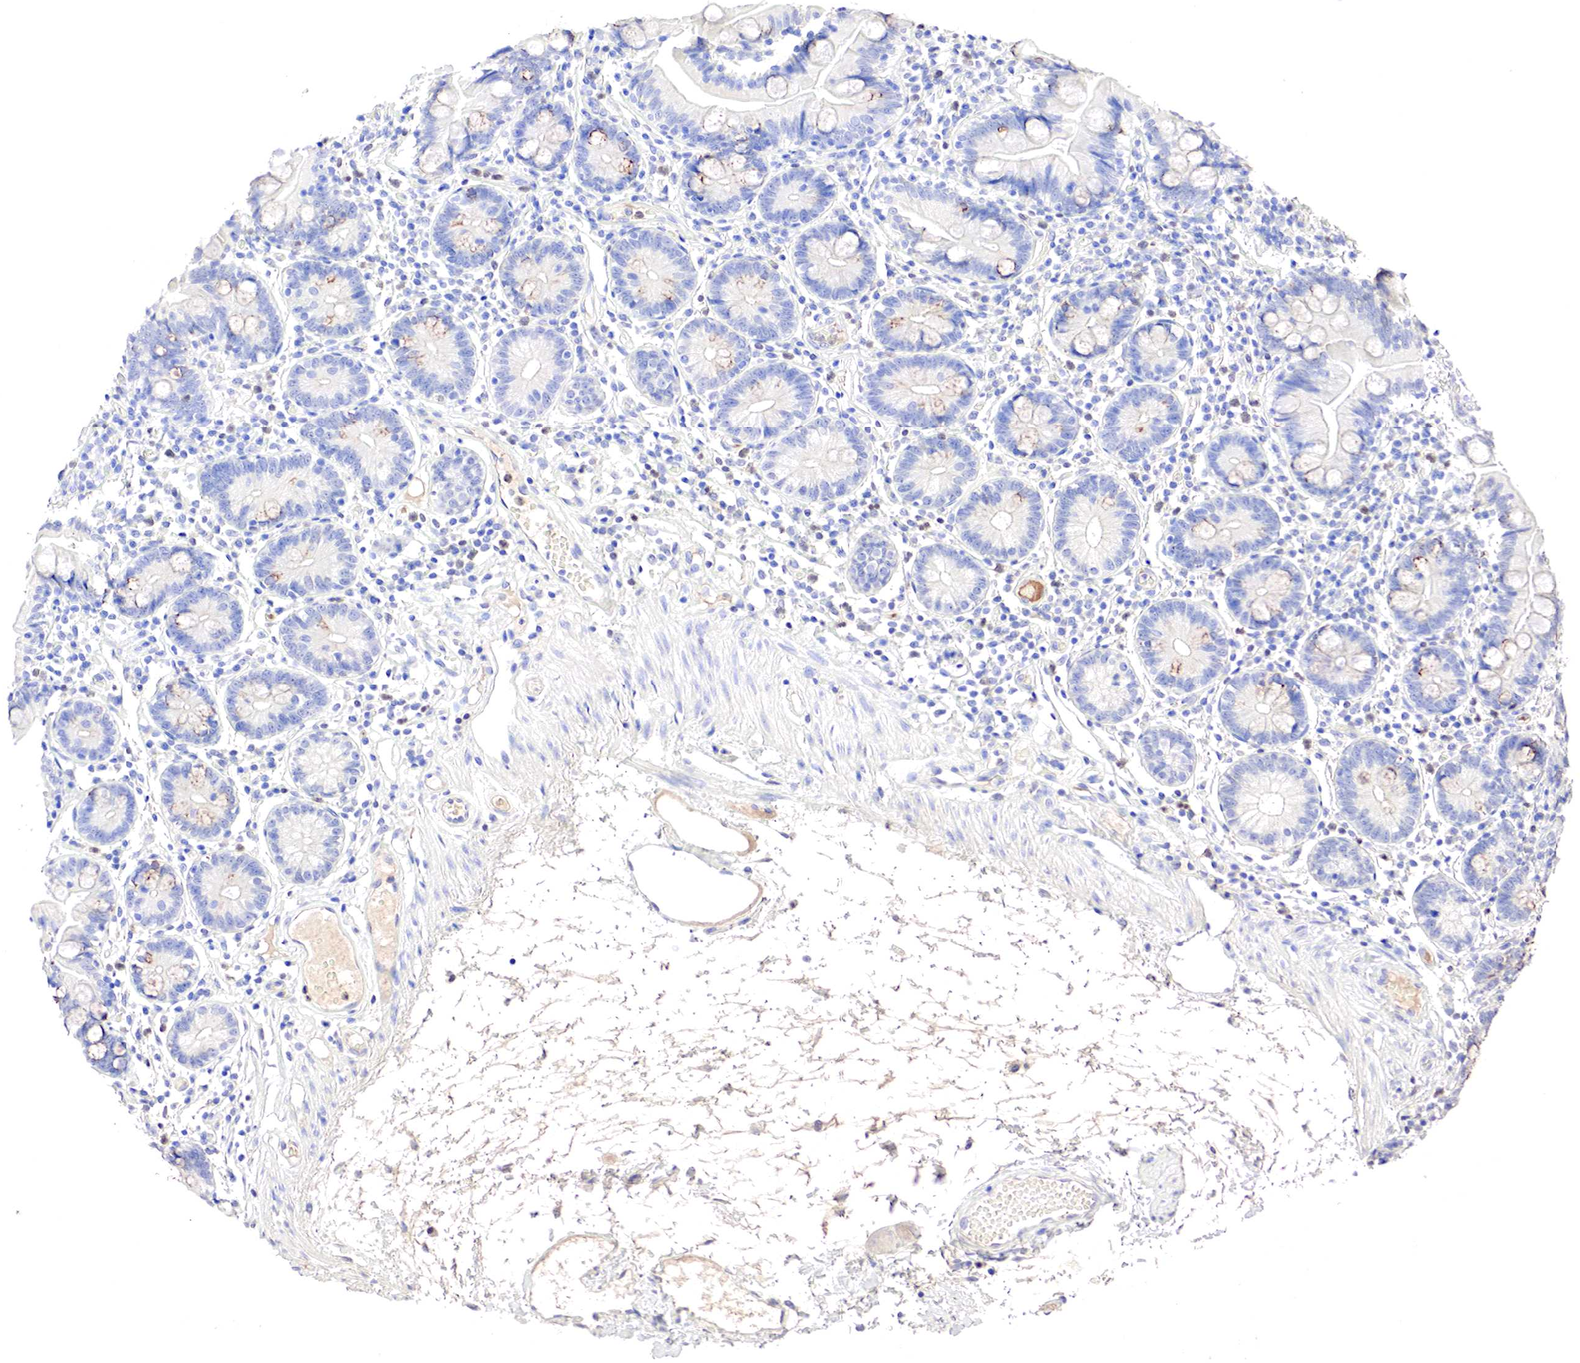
{"staining": {"intensity": "weak", "quantity": "<25%", "location": "cytoplasmic/membranous"}, "tissue": "small intestine", "cell_type": "Glandular cells", "image_type": "normal", "snomed": [{"axis": "morphology", "description": "Normal tissue, NOS"}, {"axis": "topography", "description": "Small intestine"}], "caption": "The IHC photomicrograph has no significant staining in glandular cells of small intestine. (DAB immunohistochemistry (IHC) visualized using brightfield microscopy, high magnification).", "gene": "GATA1", "patient": {"sex": "female", "age": 69}}